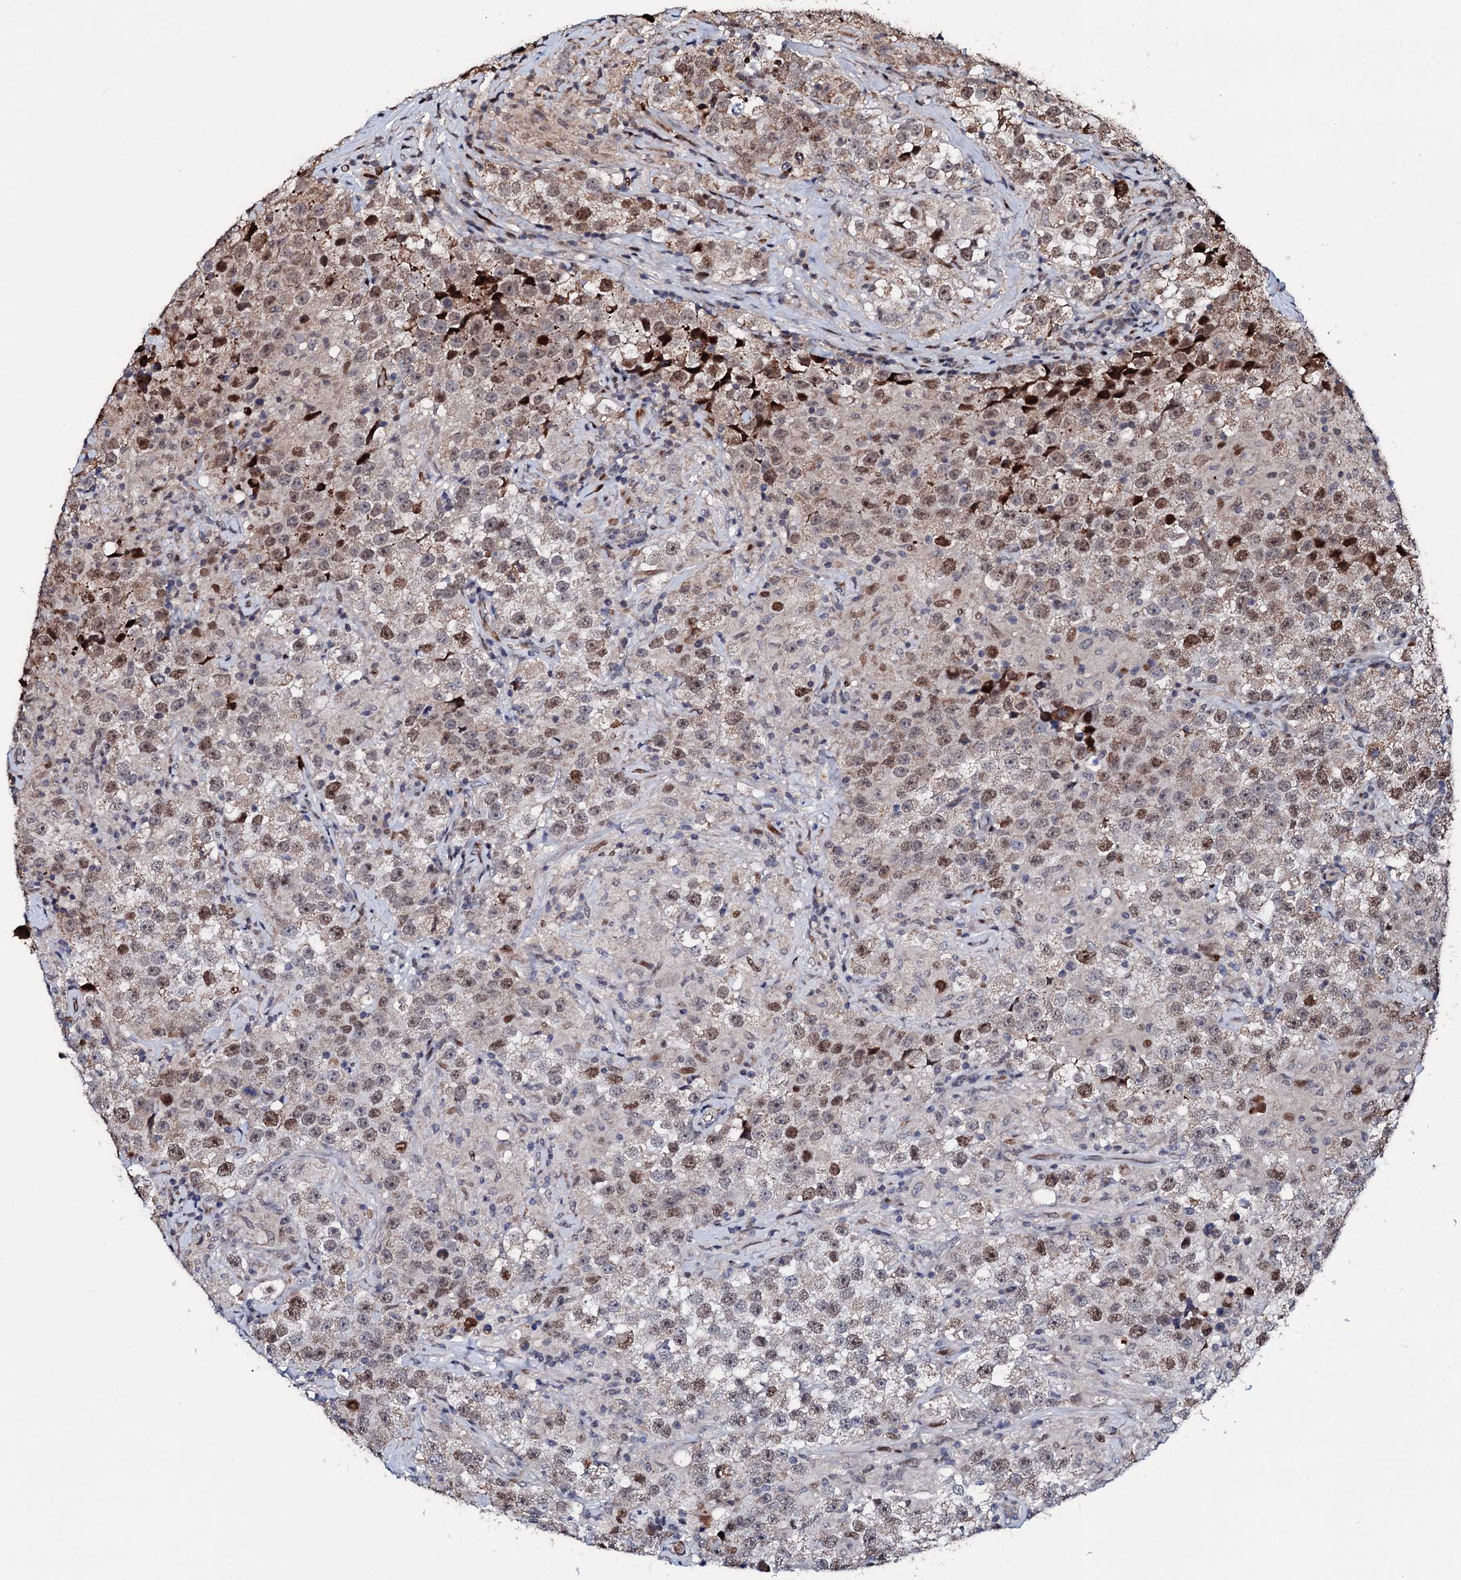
{"staining": {"intensity": "moderate", "quantity": "25%-75%", "location": "nuclear"}, "tissue": "testis cancer", "cell_type": "Tumor cells", "image_type": "cancer", "snomed": [{"axis": "morphology", "description": "Seminoma, NOS"}, {"axis": "topography", "description": "Testis"}], "caption": "High-magnification brightfield microscopy of testis cancer (seminoma) stained with DAB (brown) and counterstained with hematoxylin (blue). tumor cells exhibit moderate nuclear staining is identified in approximately25%-75% of cells. (DAB (3,3'-diaminobenzidine) = brown stain, brightfield microscopy at high magnification).", "gene": "KIF18A", "patient": {"sex": "male", "age": 46}}